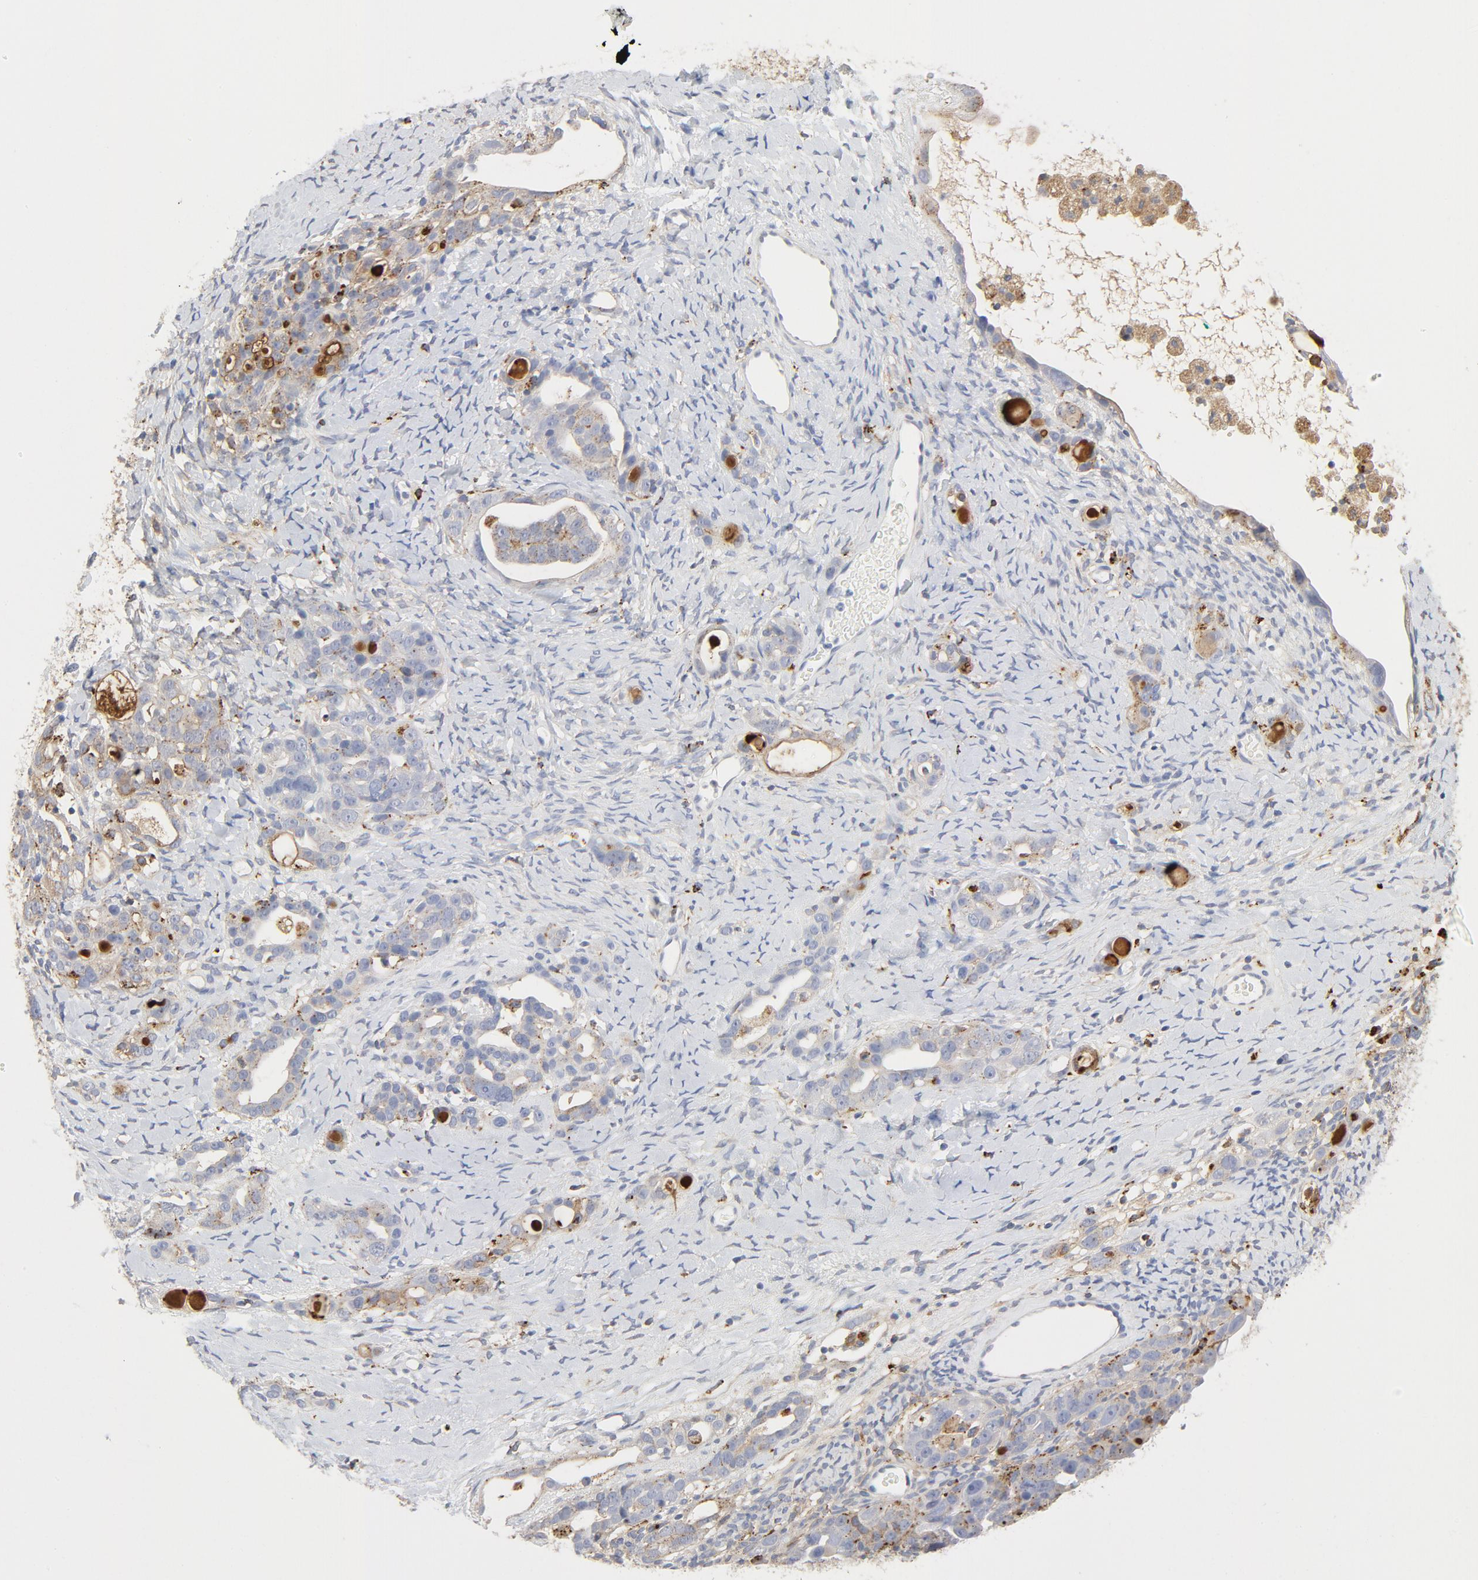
{"staining": {"intensity": "moderate", "quantity": "<25%", "location": "cytoplasmic/membranous"}, "tissue": "ovarian cancer", "cell_type": "Tumor cells", "image_type": "cancer", "snomed": [{"axis": "morphology", "description": "Cystadenocarcinoma, serous, NOS"}, {"axis": "topography", "description": "Ovary"}], "caption": "Protein expression analysis of ovarian cancer (serous cystadenocarcinoma) demonstrates moderate cytoplasmic/membranous expression in approximately <25% of tumor cells.", "gene": "MAGEB17", "patient": {"sex": "female", "age": 66}}